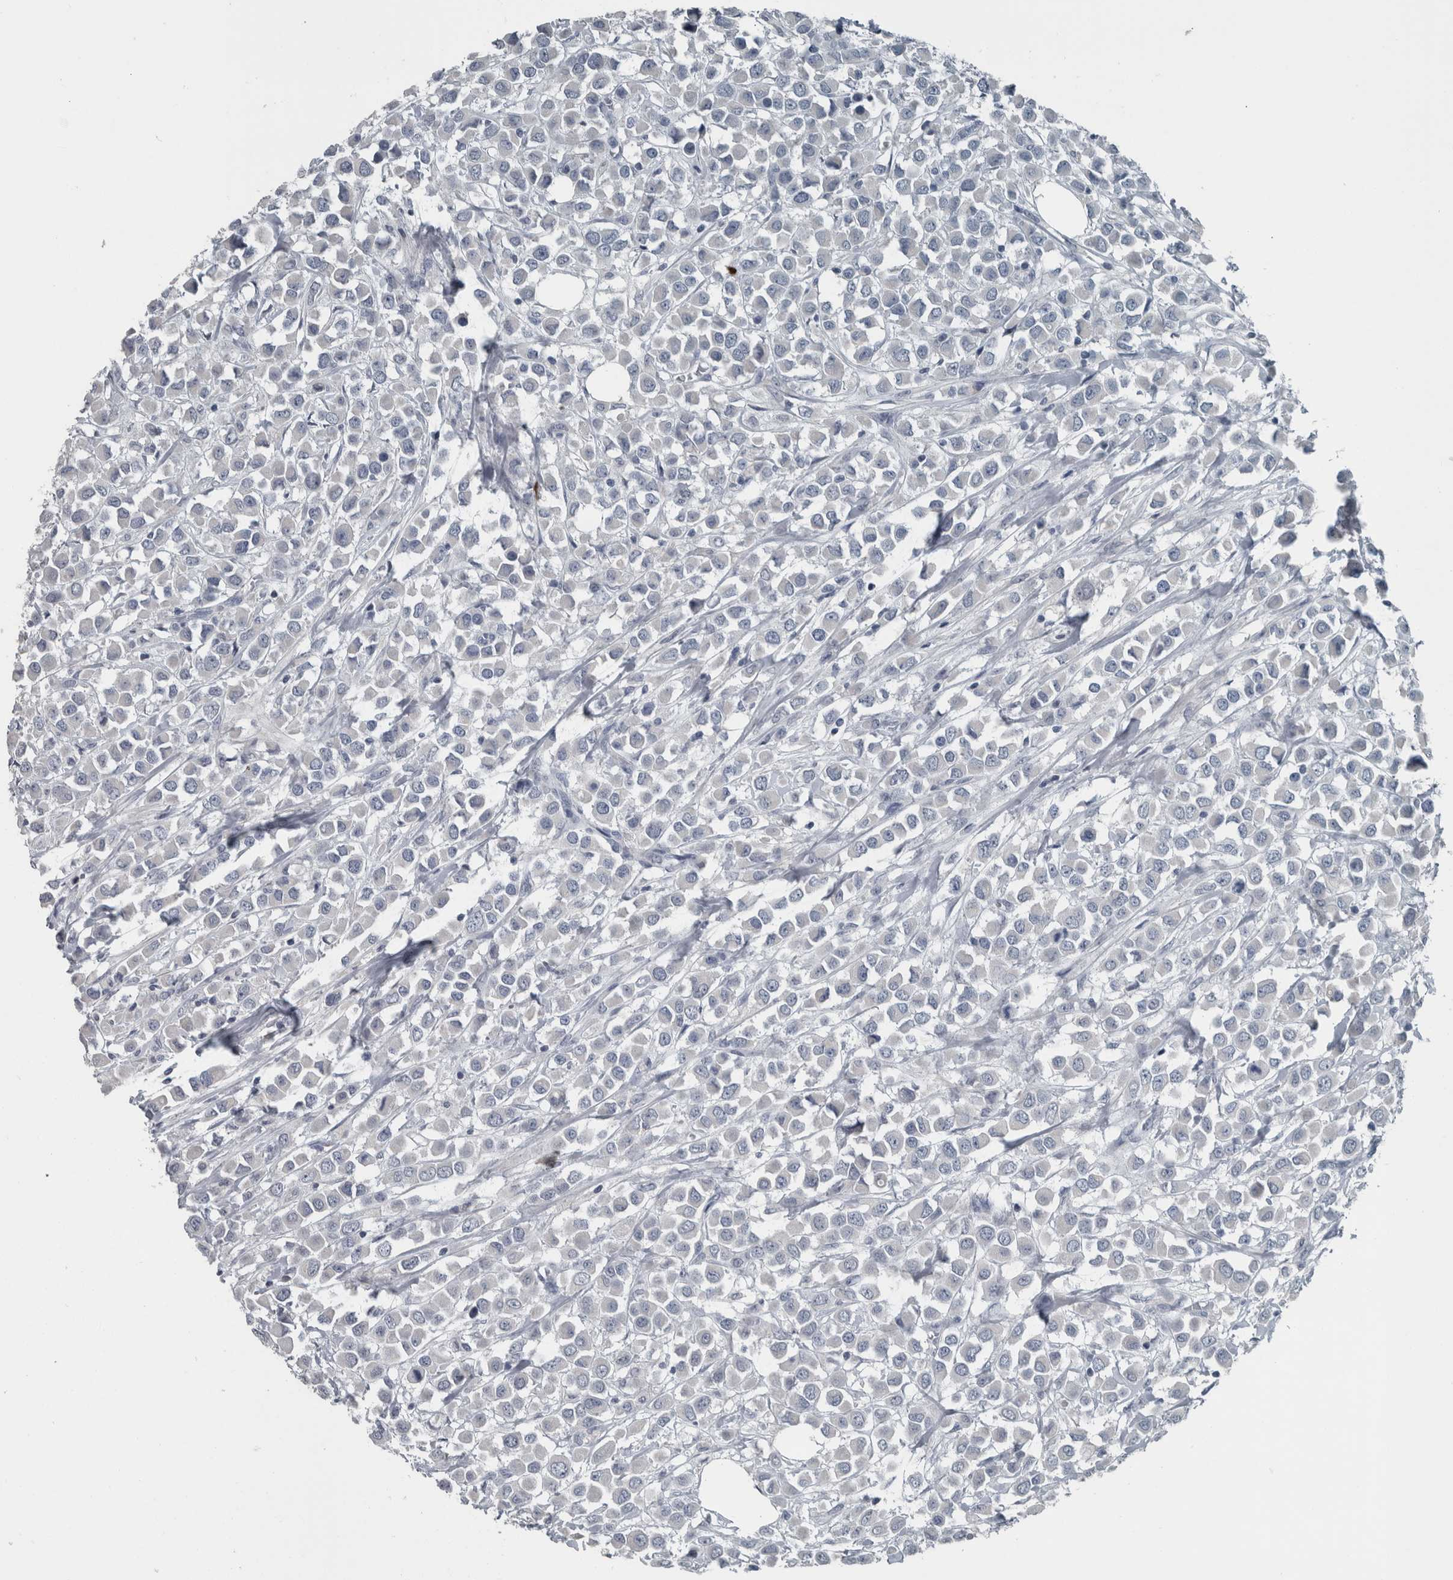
{"staining": {"intensity": "negative", "quantity": "none", "location": "none"}, "tissue": "breast cancer", "cell_type": "Tumor cells", "image_type": "cancer", "snomed": [{"axis": "morphology", "description": "Duct carcinoma"}, {"axis": "topography", "description": "Breast"}], "caption": "IHC of breast infiltrating ductal carcinoma shows no staining in tumor cells.", "gene": "KRT20", "patient": {"sex": "female", "age": 61}}